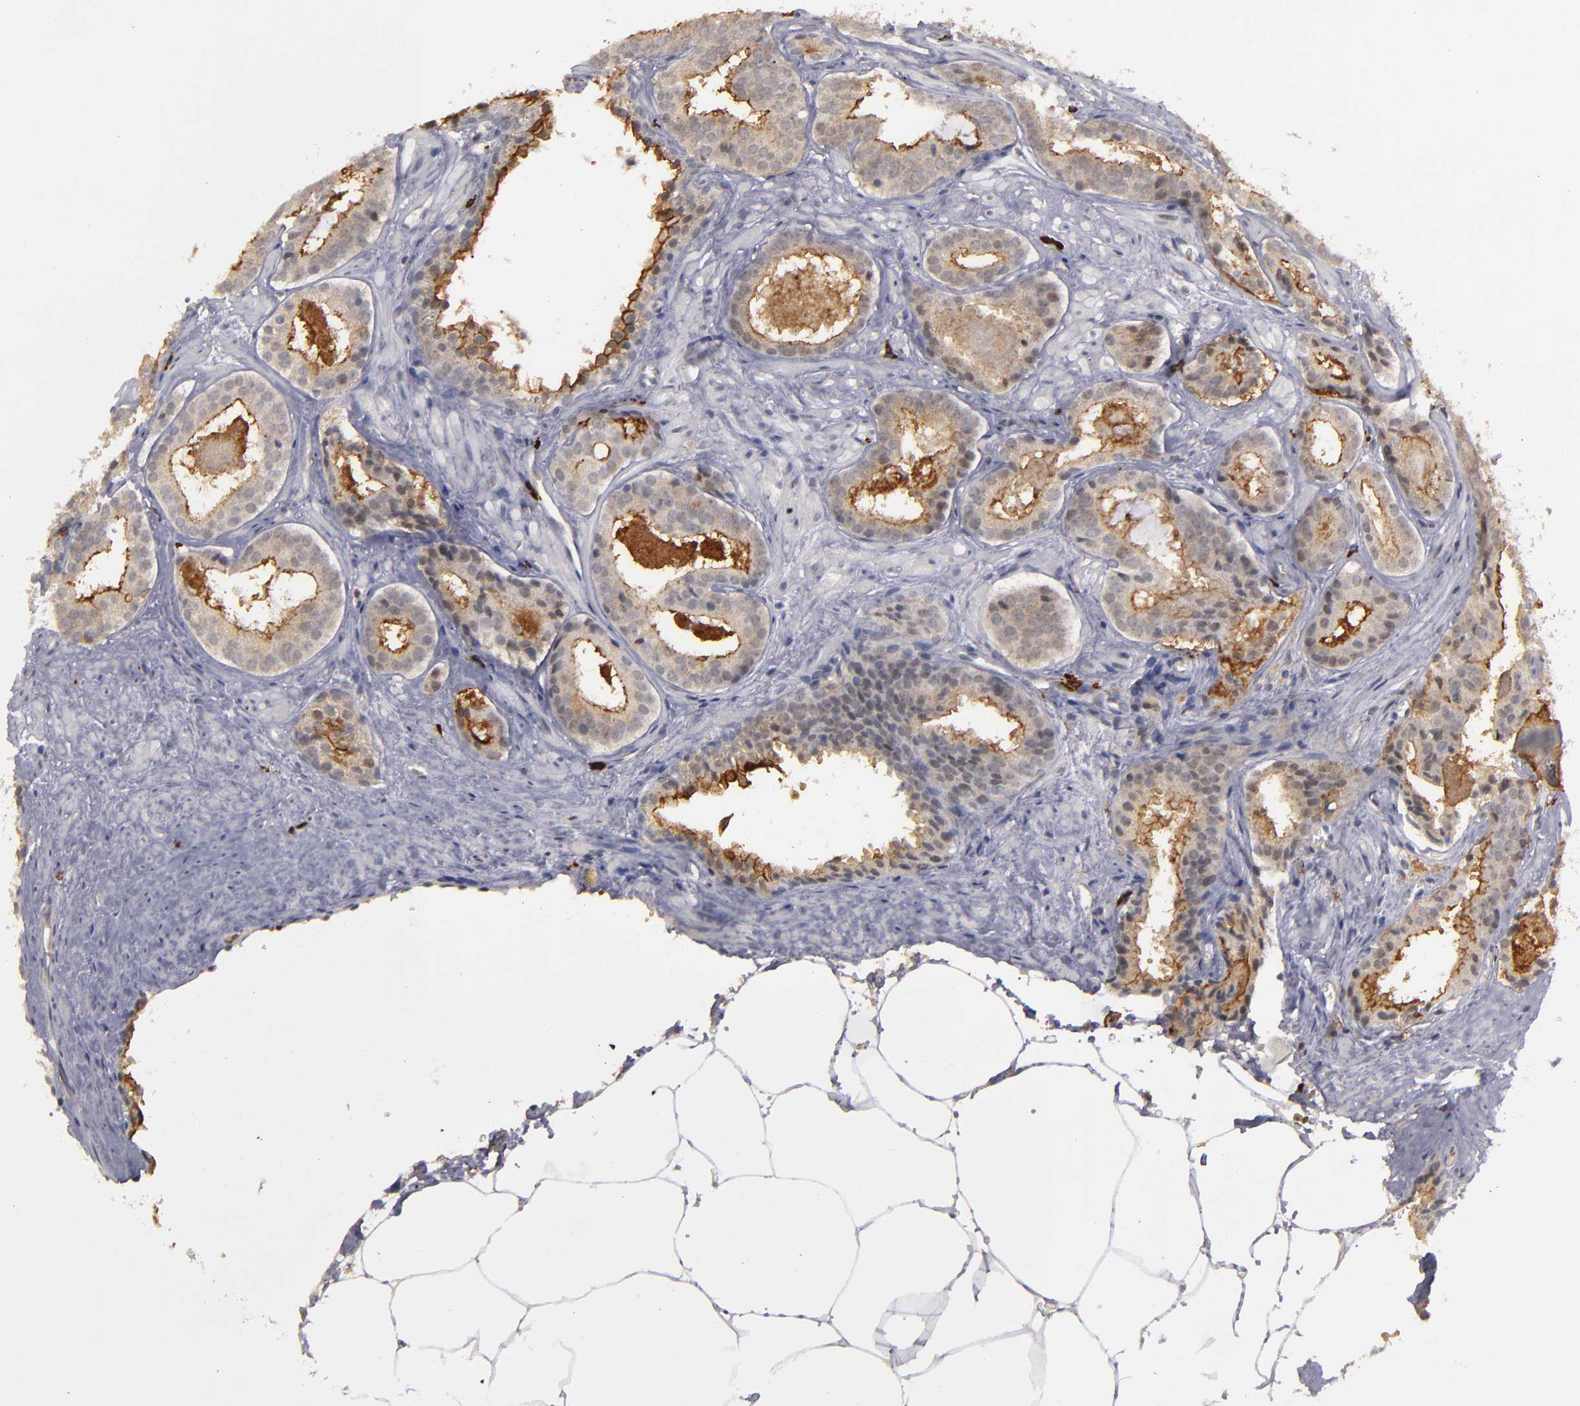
{"staining": {"intensity": "moderate", "quantity": ">75%", "location": "cytoplasmic/membranous"}, "tissue": "prostate cancer", "cell_type": "Tumor cells", "image_type": "cancer", "snomed": [{"axis": "morphology", "description": "Adenocarcinoma, Medium grade"}, {"axis": "topography", "description": "Prostate"}], "caption": "Immunohistochemistry (DAB) staining of human prostate cancer (medium-grade adenocarcinoma) reveals moderate cytoplasmic/membranous protein expression in approximately >75% of tumor cells.", "gene": "STX3", "patient": {"sex": "male", "age": 64}}